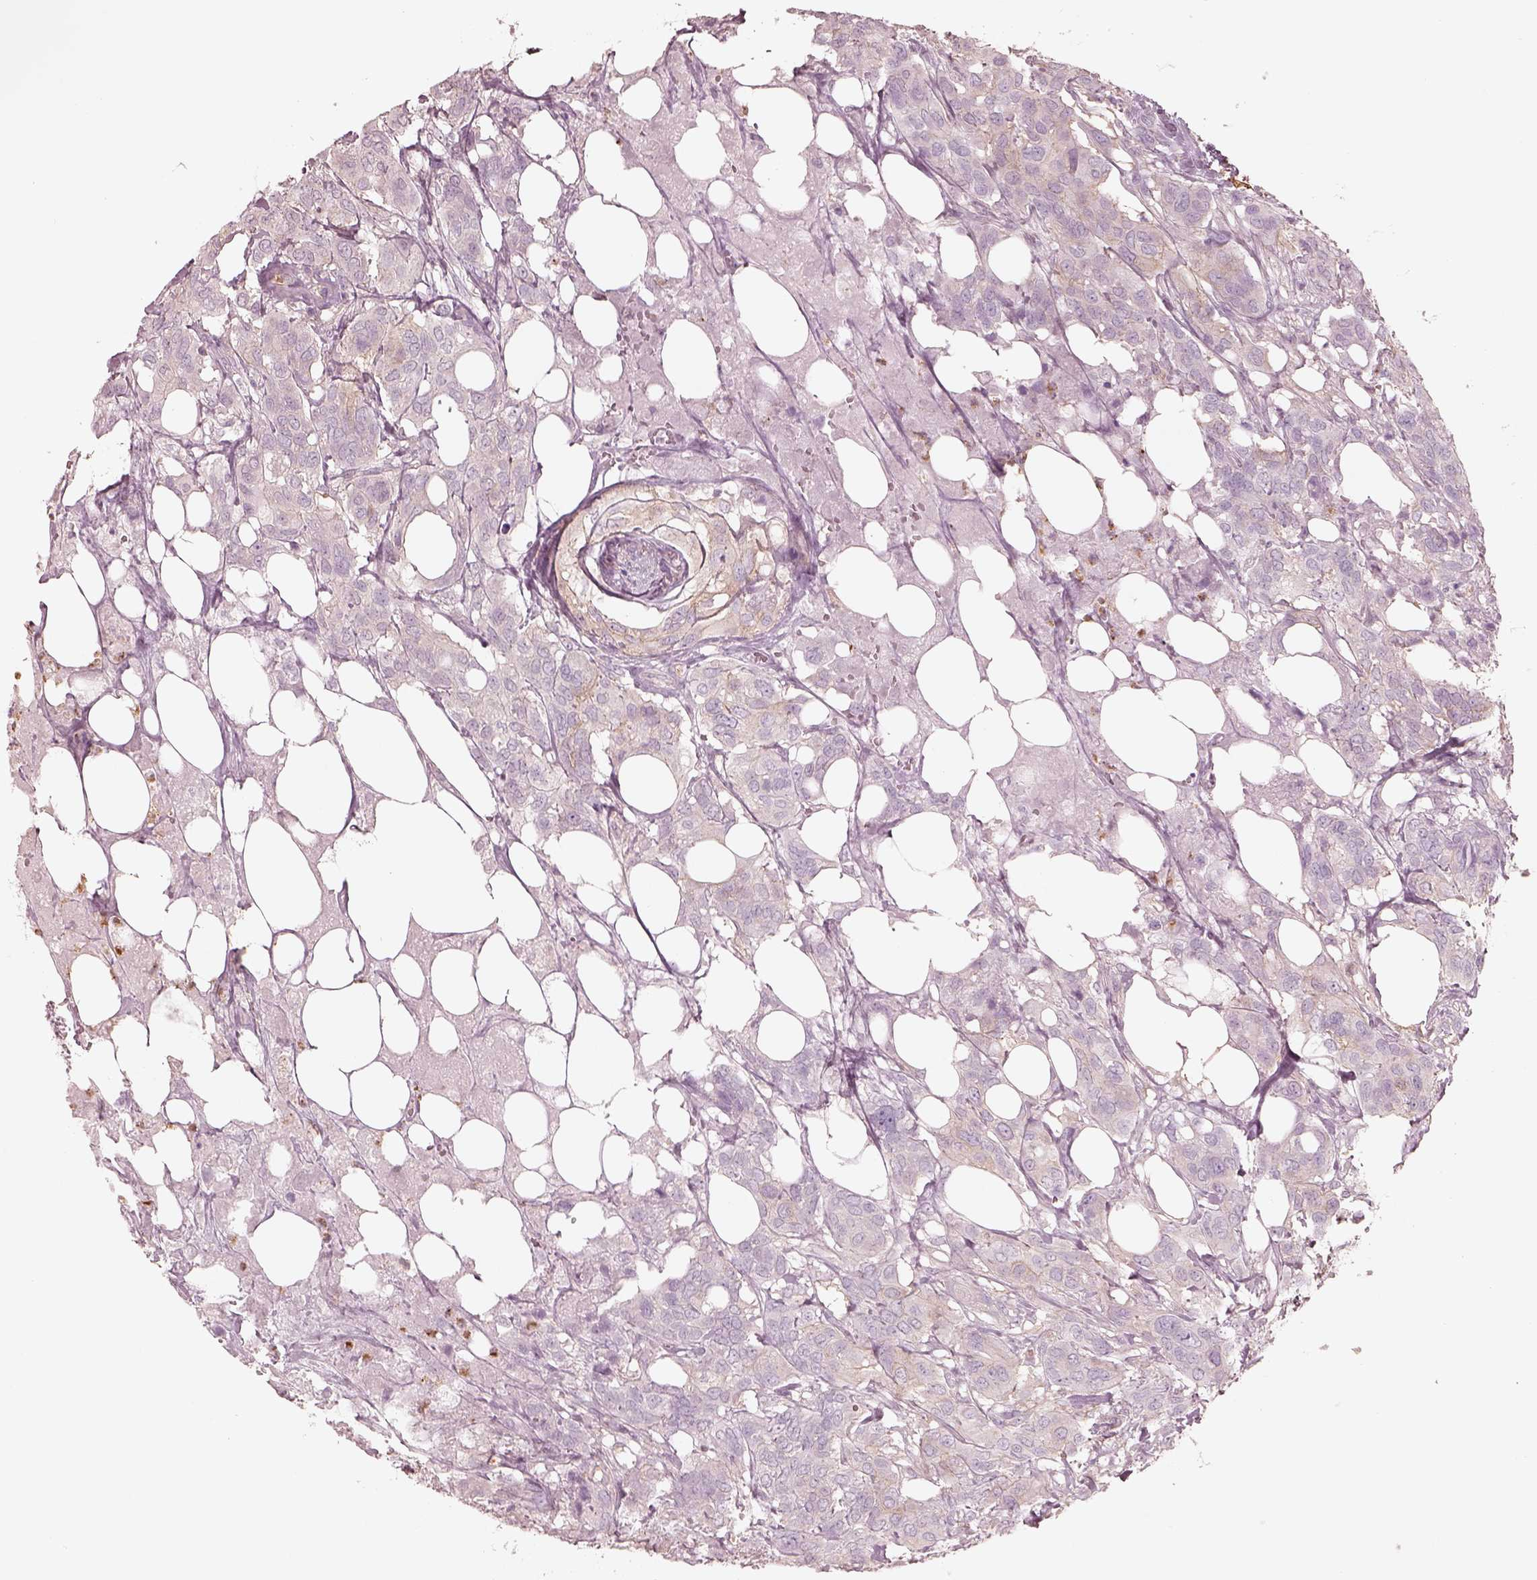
{"staining": {"intensity": "weak", "quantity": "<25%", "location": "cytoplasmic/membranous"}, "tissue": "urothelial cancer", "cell_type": "Tumor cells", "image_type": "cancer", "snomed": [{"axis": "morphology", "description": "Urothelial carcinoma, NOS"}, {"axis": "morphology", "description": "Urothelial carcinoma, High grade"}, {"axis": "topography", "description": "Urinary bladder"}], "caption": "Human urothelial cancer stained for a protein using IHC exhibits no positivity in tumor cells.", "gene": "GPRIN1", "patient": {"sex": "male", "age": 63}}